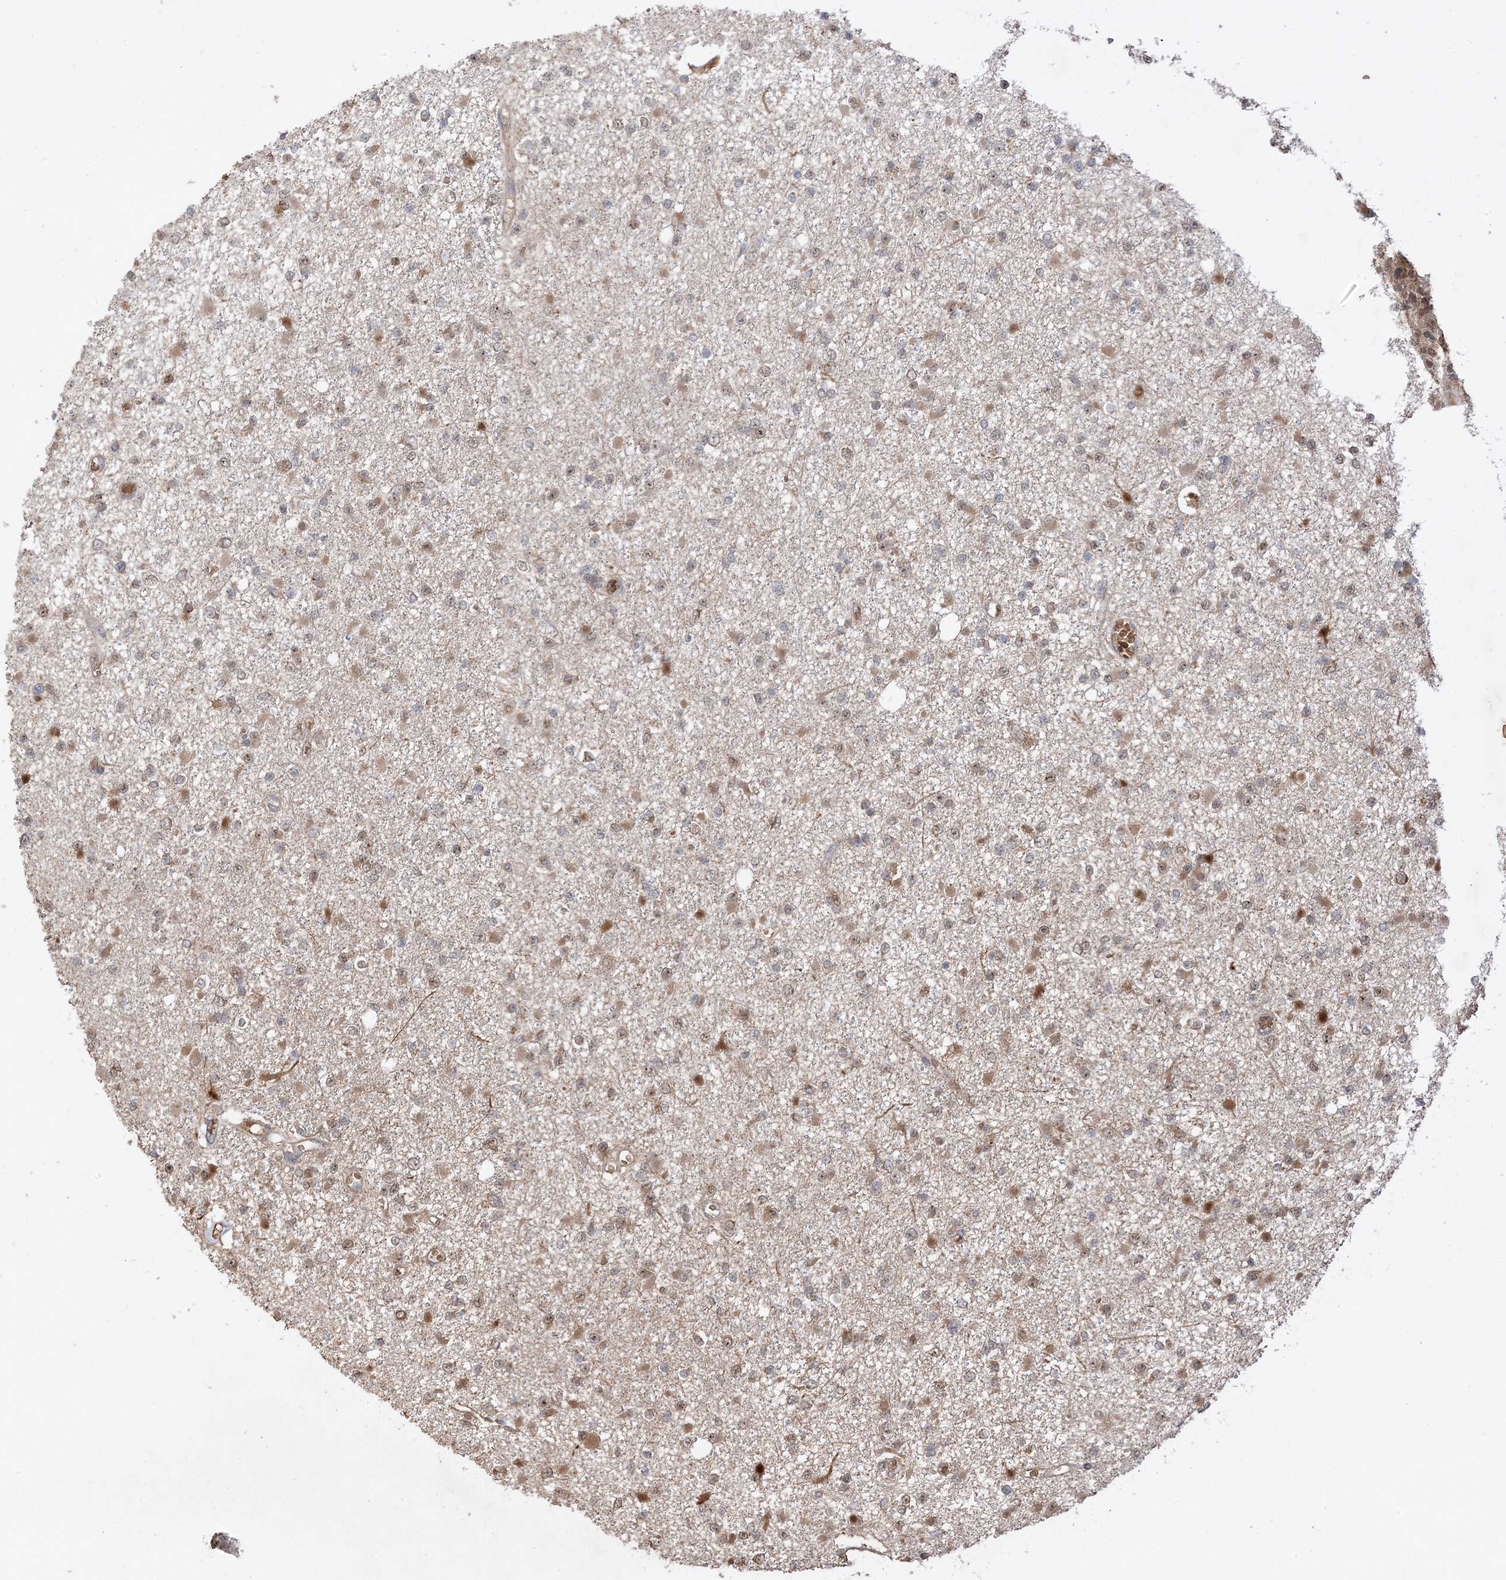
{"staining": {"intensity": "moderate", "quantity": "25%-75%", "location": "cytoplasmic/membranous,nuclear"}, "tissue": "glioma", "cell_type": "Tumor cells", "image_type": "cancer", "snomed": [{"axis": "morphology", "description": "Glioma, malignant, Low grade"}, {"axis": "topography", "description": "Brain"}], "caption": "Brown immunohistochemical staining in human glioma exhibits moderate cytoplasmic/membranous and nuclear staining in about 25%-75% of tumor cells.", "gene": "PUSL1", "patient": {"sex": "female", "age": 22}}